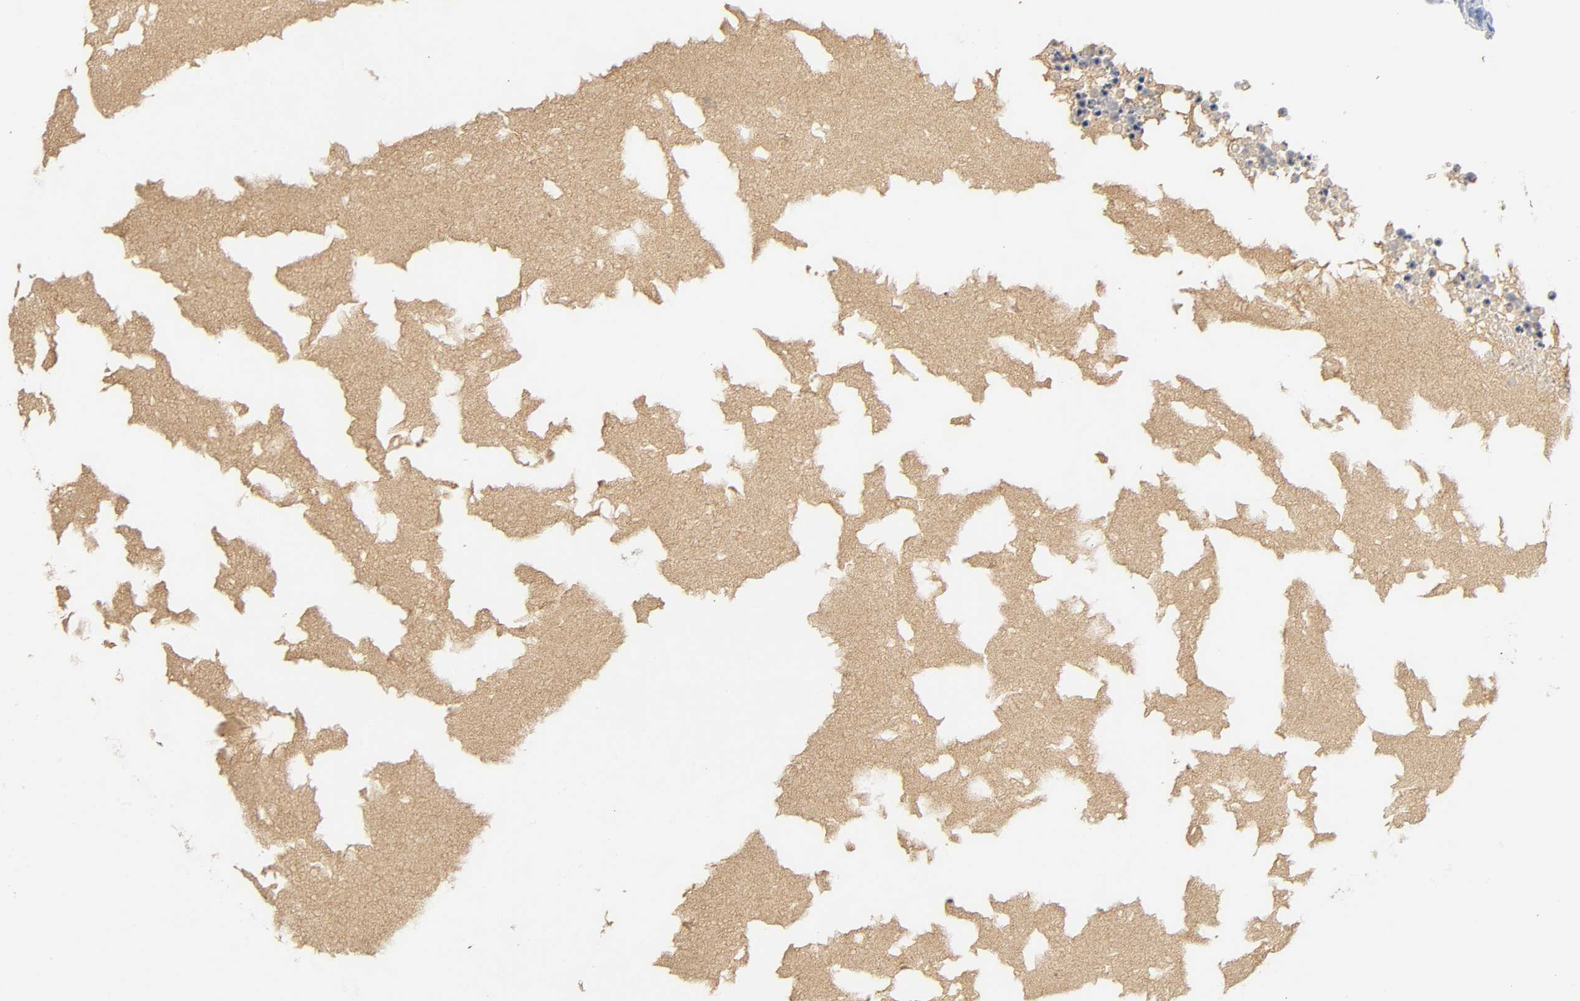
{"staining": {"intensity": "weak", "quantity": ">75%", "location": "cytoplasmic/membranous"}, "tissue": "ovary", "cell_type": "Ovarian stroma cells", "image_type": "normal", "snomed": [{"axis": "morphology", "description": "Normal tissue, NOS"}, {"axis": "topography", "description": "Ovary"}], "caption": "Immunohistochemical staining of unremarkable ovary shows low levels of weak cytoplasmic/membranous positivity in approximately >75% of ovarian stroma cells. The staining was performed using DAB (3,3'-diaminobenzidine) to visualize the protein expression in brown, while the nuclei were stained in blue with hematoxylin (Magnification: 20x).", "gene": "TNC", "patient": {"sex": "female", "age": 35}}